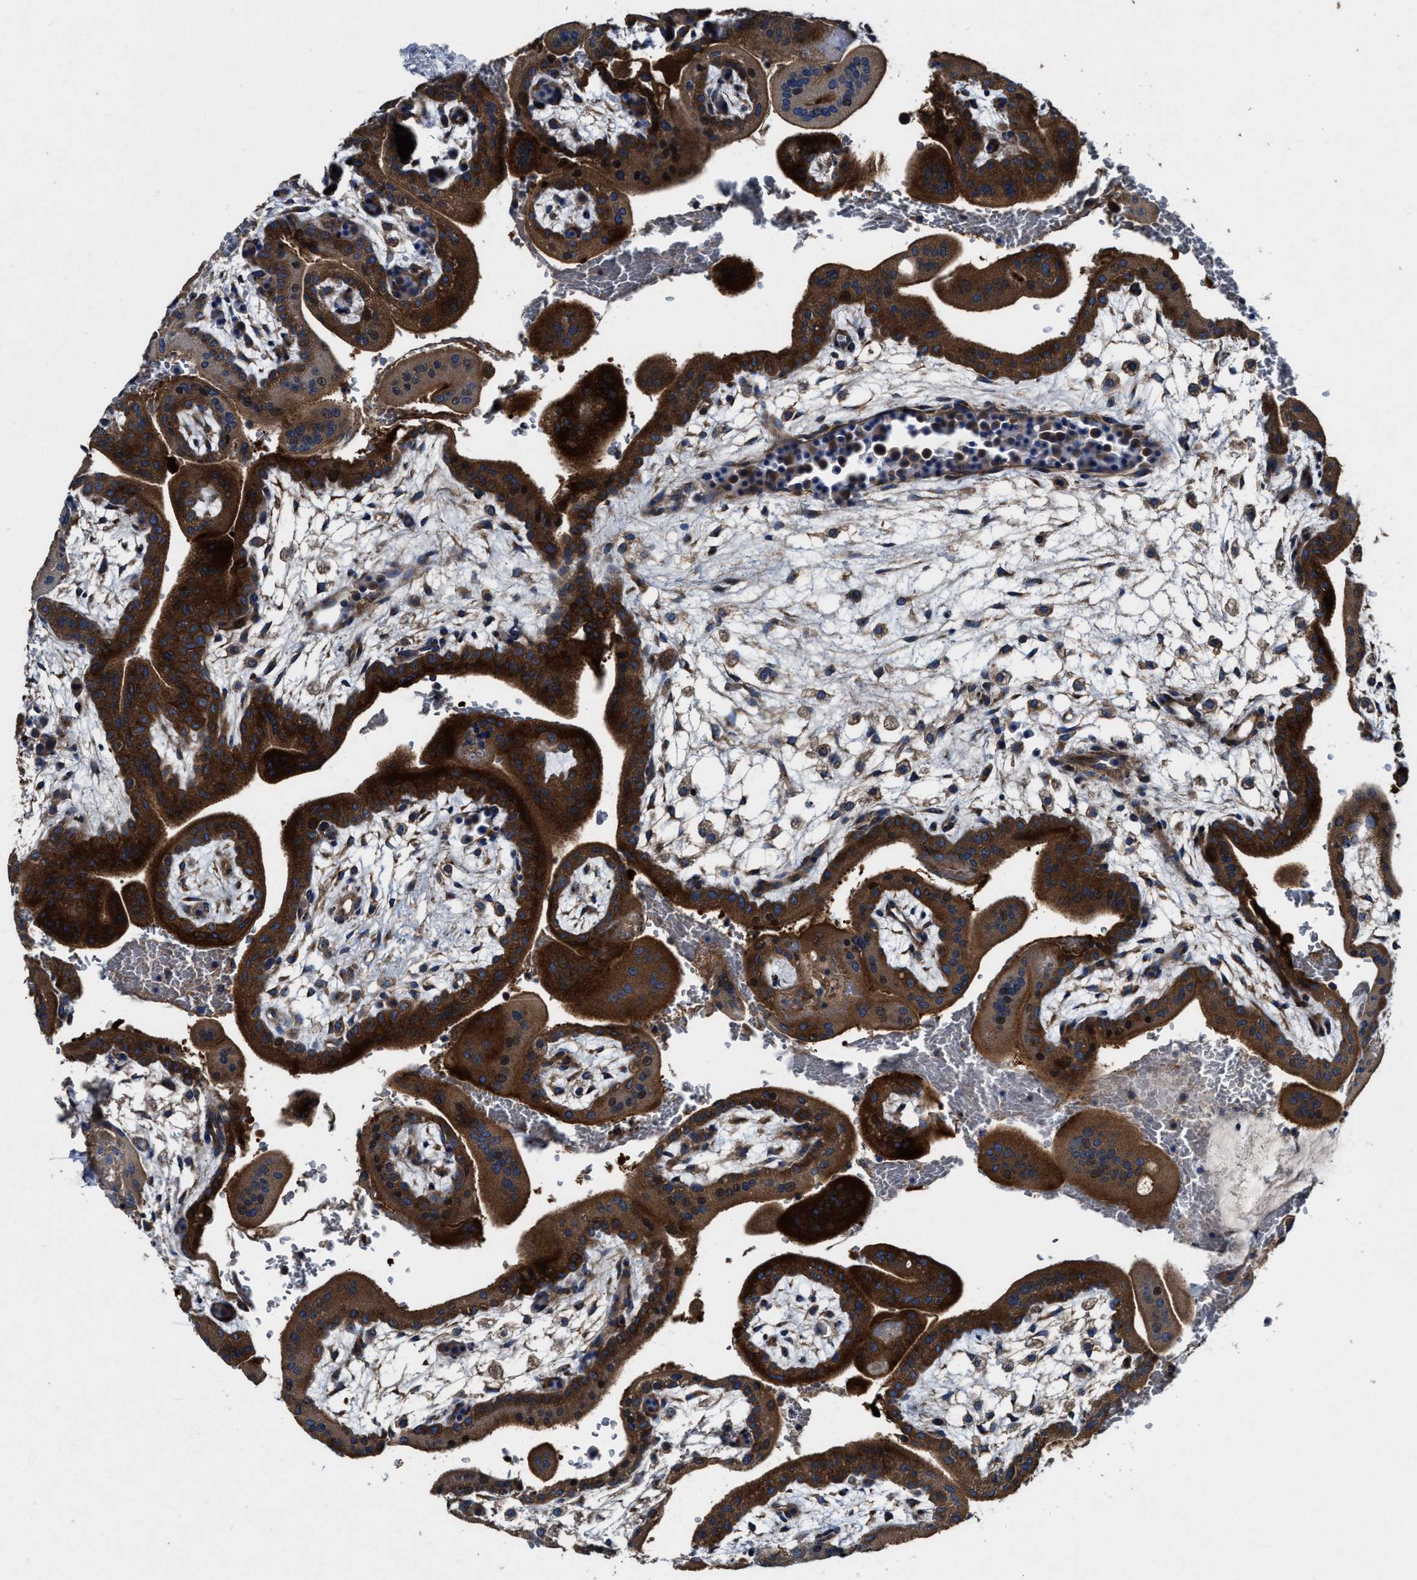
{"staining": {"intensity": "strong", "quantity": ">75%", "location": "cytoplasmic/membranous"}, "tissue": "placenta", "cell_type": "Trophoblastic cells", "image_type": "normal", "snomed": [{"axis": "morphology", "description": "Normal tissue, NOS"}, {"axis": "topography", "description": "Placenta"}], "caption": "A high-resolution histopathology image shows immunohistochemistry staining of benign placenta, which displays strong cytoplasmic/membranous expression in approximately >75% of trophoblastic cells.", "gene": "PTAR1", "patient": {"sex": "female", "age": 35}}